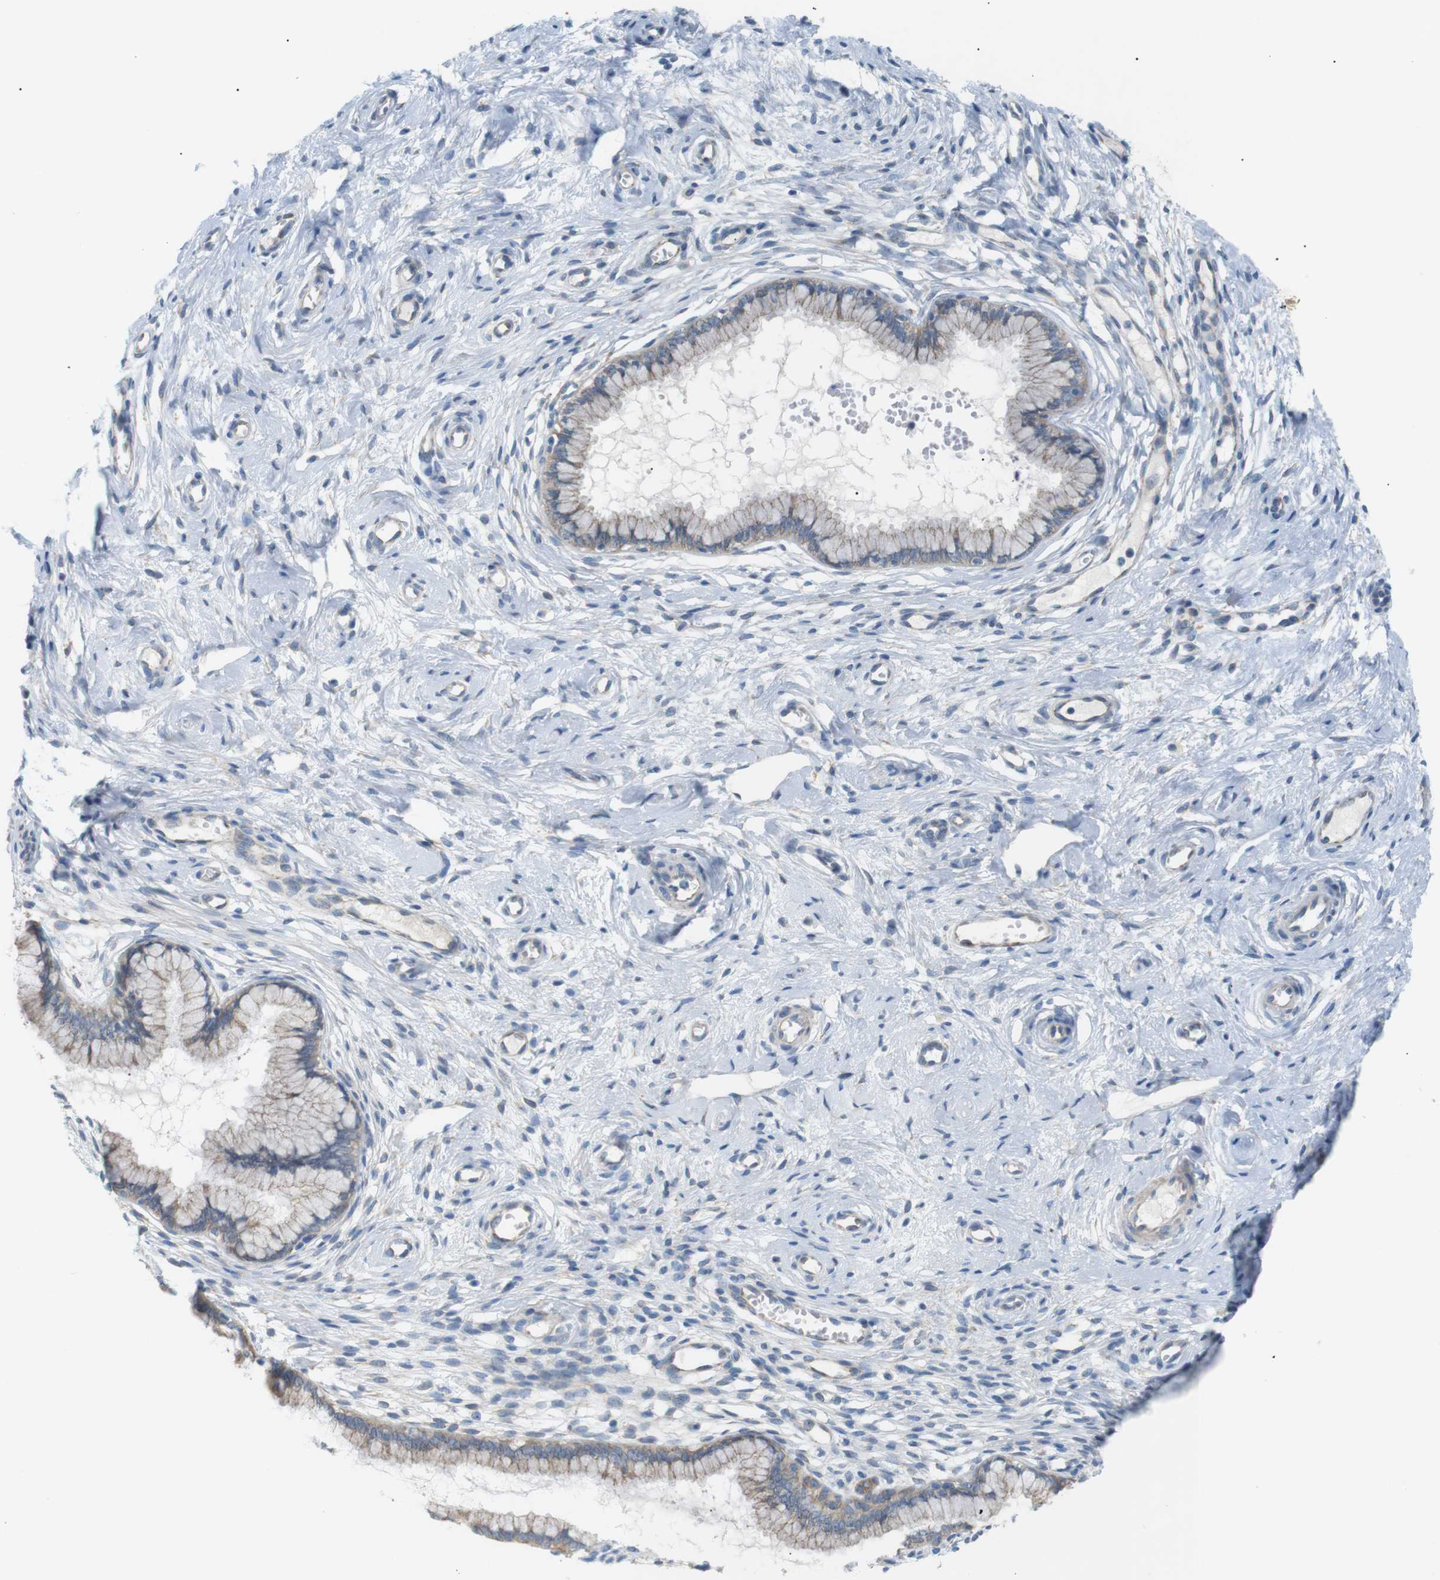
{"staining": {"intensity": "weak", "quantity": "25%-75%", "location": "cytoplasmic/membranous"}, "tissue": "cervix", "cell_type": "Glandular cells", "image_type": "normal", "snomed": [{"axis": "morphology", "description": "Normal tissue, NOS"}, {"axis": "topography", "description": "Cervix"}], "caption": "Weak cytoplasmic/membranous staining for a protein is present in about 25%-75% of glandular cells of unremarkable cervix using IHC.", "gene": "MTARC2", "patient": {"sex": "female", "age": 65}}